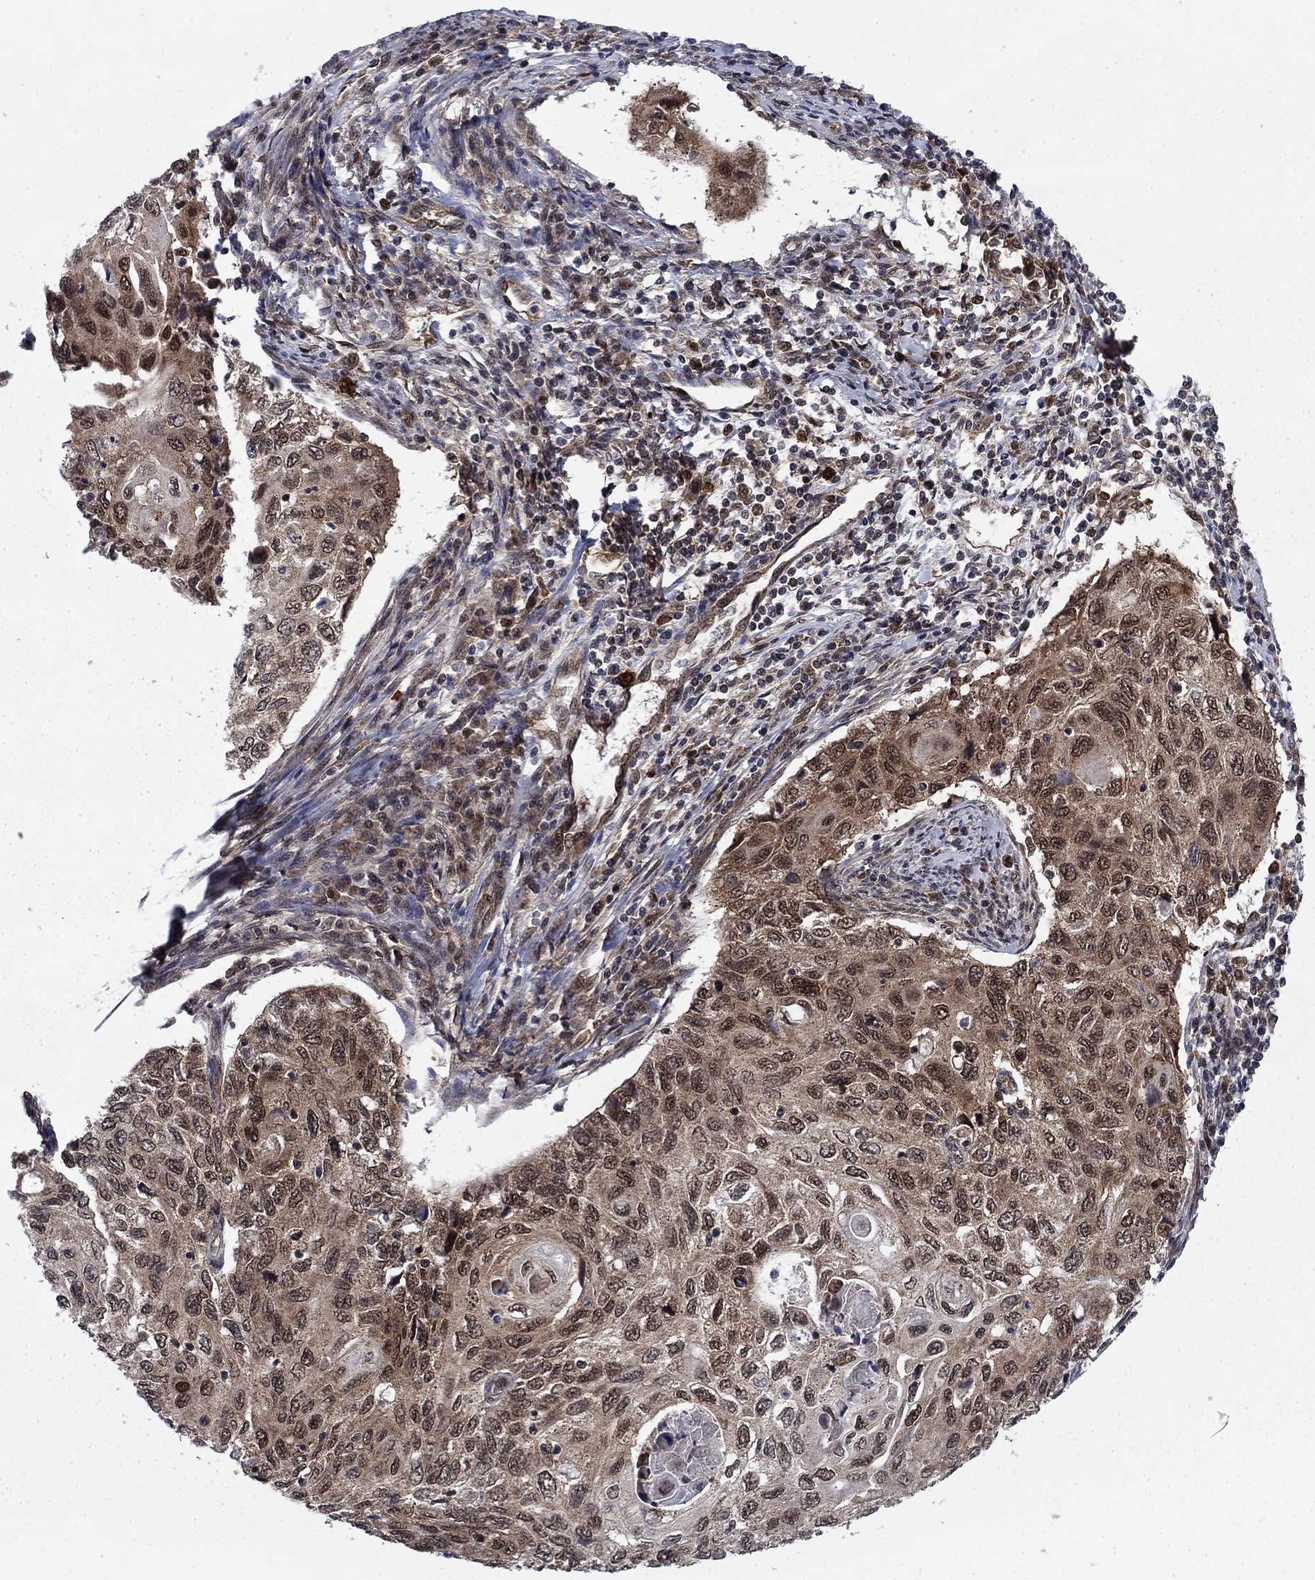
{"staining": {"intensity": "moderate", "quantity": "25%-75%", "location": "cytoplasmic/membranous,nuclear"}, "tissue": "cervical cancer", "cell_type": "Tumor cells", "image_type": "cancer", "snomed": [{"axis": "morphology", "description": "Squamous cell carcinoma, NOS"}, {"axis": "topography", "description": "Cervix"}], "caption": "Protein staining demonstrates moderate cytoplasmic/membranous and nuclear expression in approximately 25%-75% of tumor cells in cervical cancer. (brown staining indicates protein expression, while blue staining denotes nuclei).", "gene": "DNAJA1", "patient": {"sex": "female", "age": 70}}